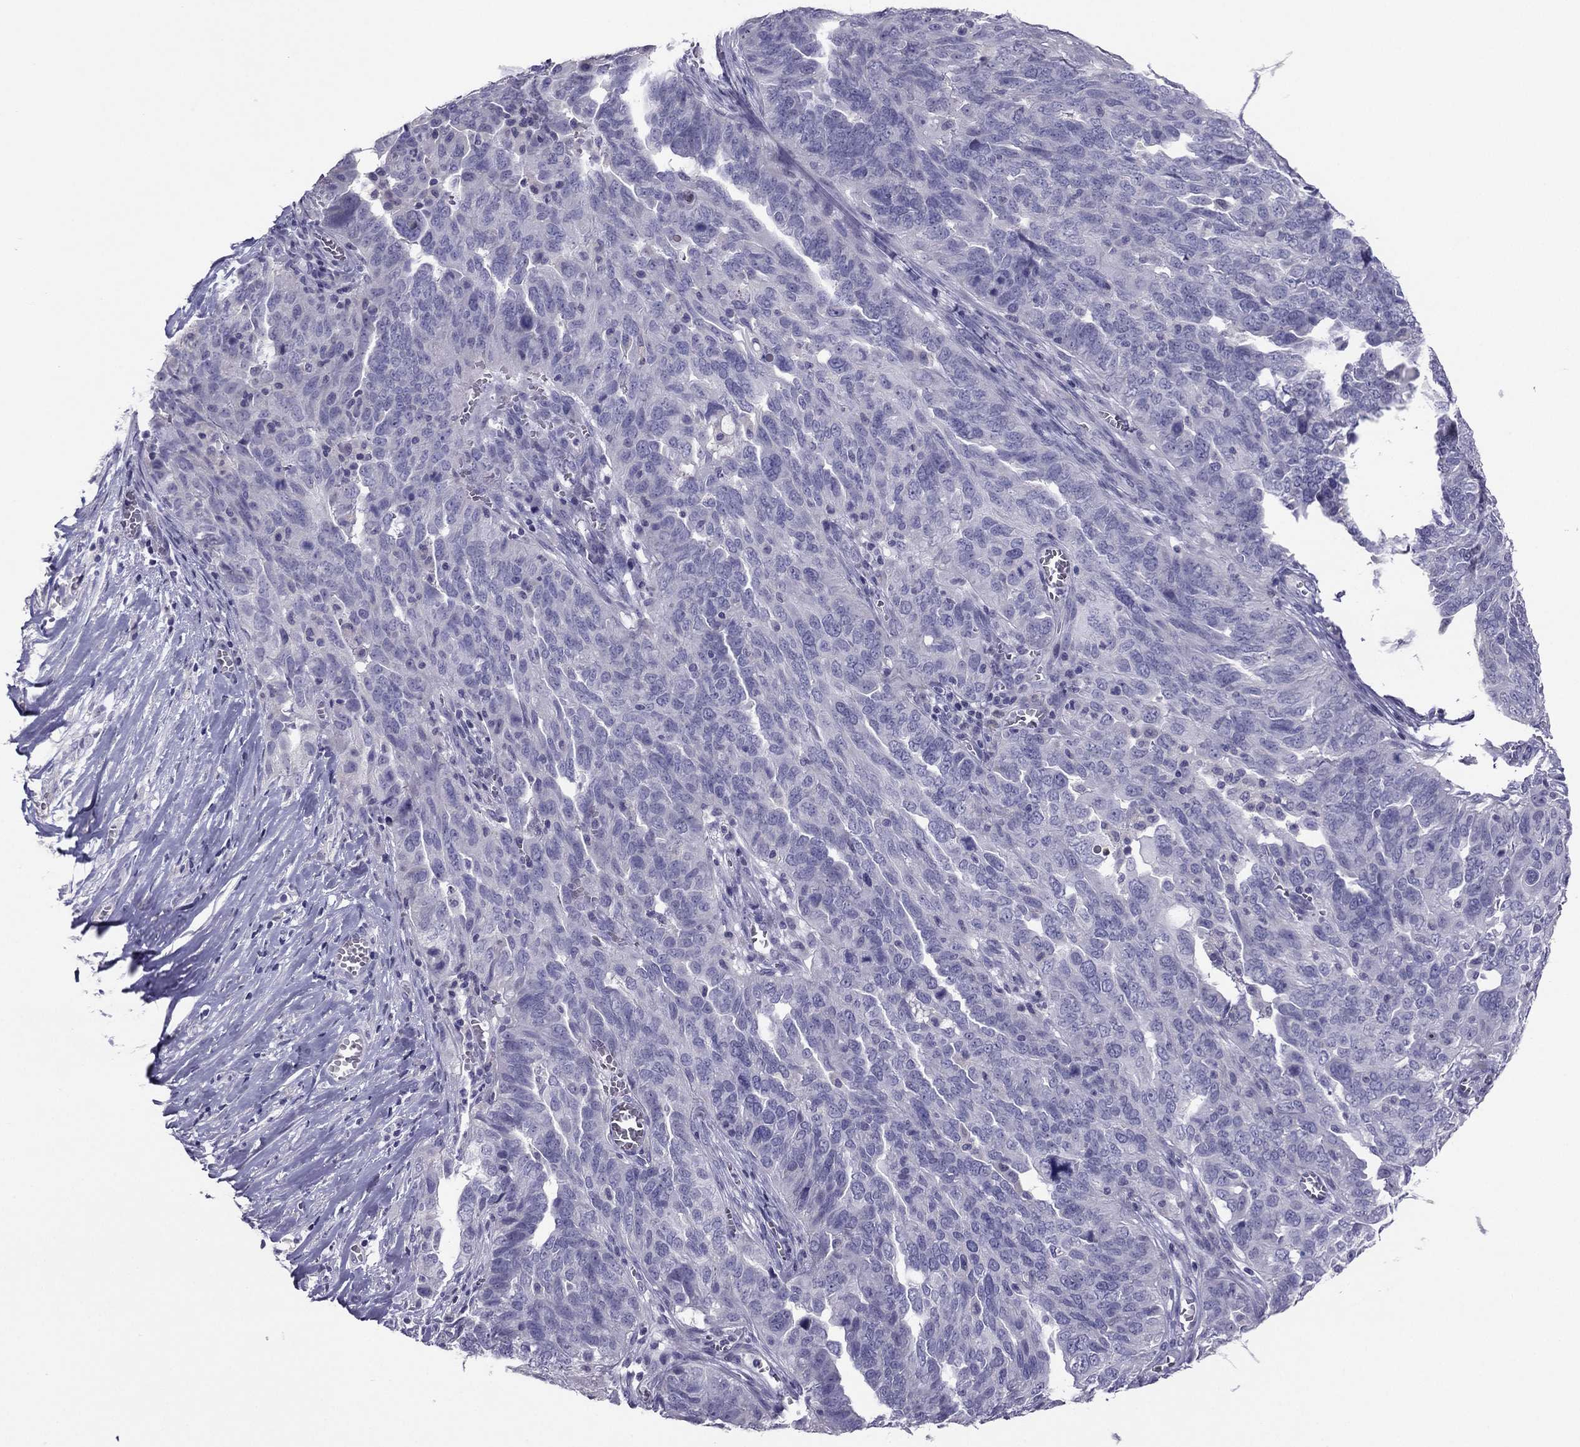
{"staining": {"intensity": "negative", "quantity": "none", "location": "none"}, "tissue": "ovarian cancer", "cell_type": "Tumor cells", "image_type": "cancer", "snomed": [{"axis": "morphology", "description": "Carcinoma, endometroid"}, {"axis": "topography", "description": "Soft tissue"}, {"axis": "topography", "description": "Ovary"}], "caption": "Endometroid carcinoma (ovarian) was stained to show a protein in brown. There is no significant staining in tumor cells. (Brightfield microscopy of DAB IHC at high magnification).", "gene": "RGS8", "patient": {"sex": "female", "age": 52}}